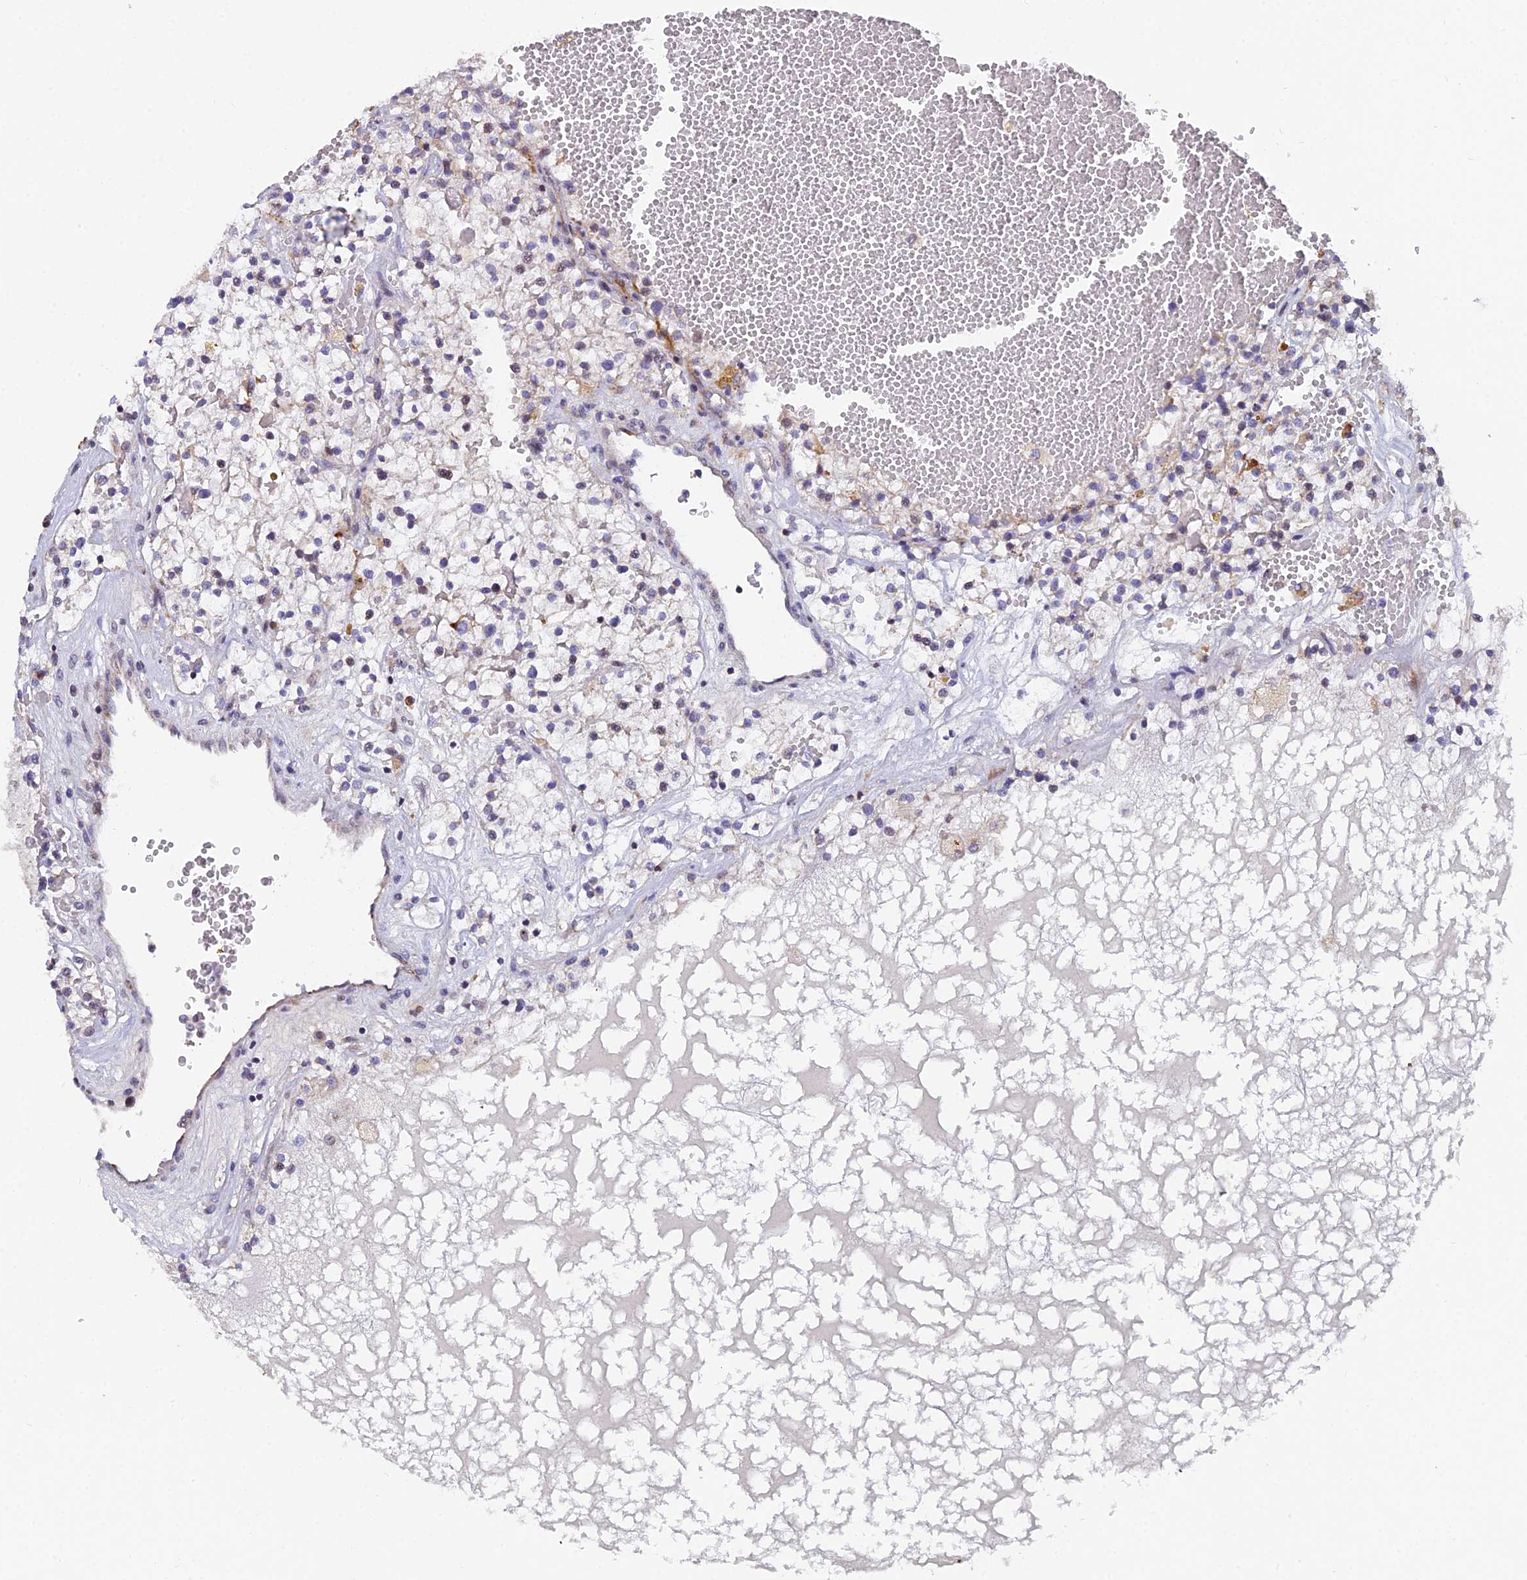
{"staining": {"intensity": "negative", "quantity": "none", "location": "none"}, "tissue": "renal cancer", "cell_type": "Tumor cells", "image_type": "cancer", "snomed": [{"axis": "morphology", "description": "Normal tissue, NOS"}, {"axis": "morphology", "description": "Adenocarcinoma, NOS"}, {"axis": "topography", "description": "Kidney"}], "caption": "Histopathology image shows no protein positivity in tumor cells of renal cancer tissue.", "gene": "XKR9", "patient": {"sex": "male", "age": 68}}